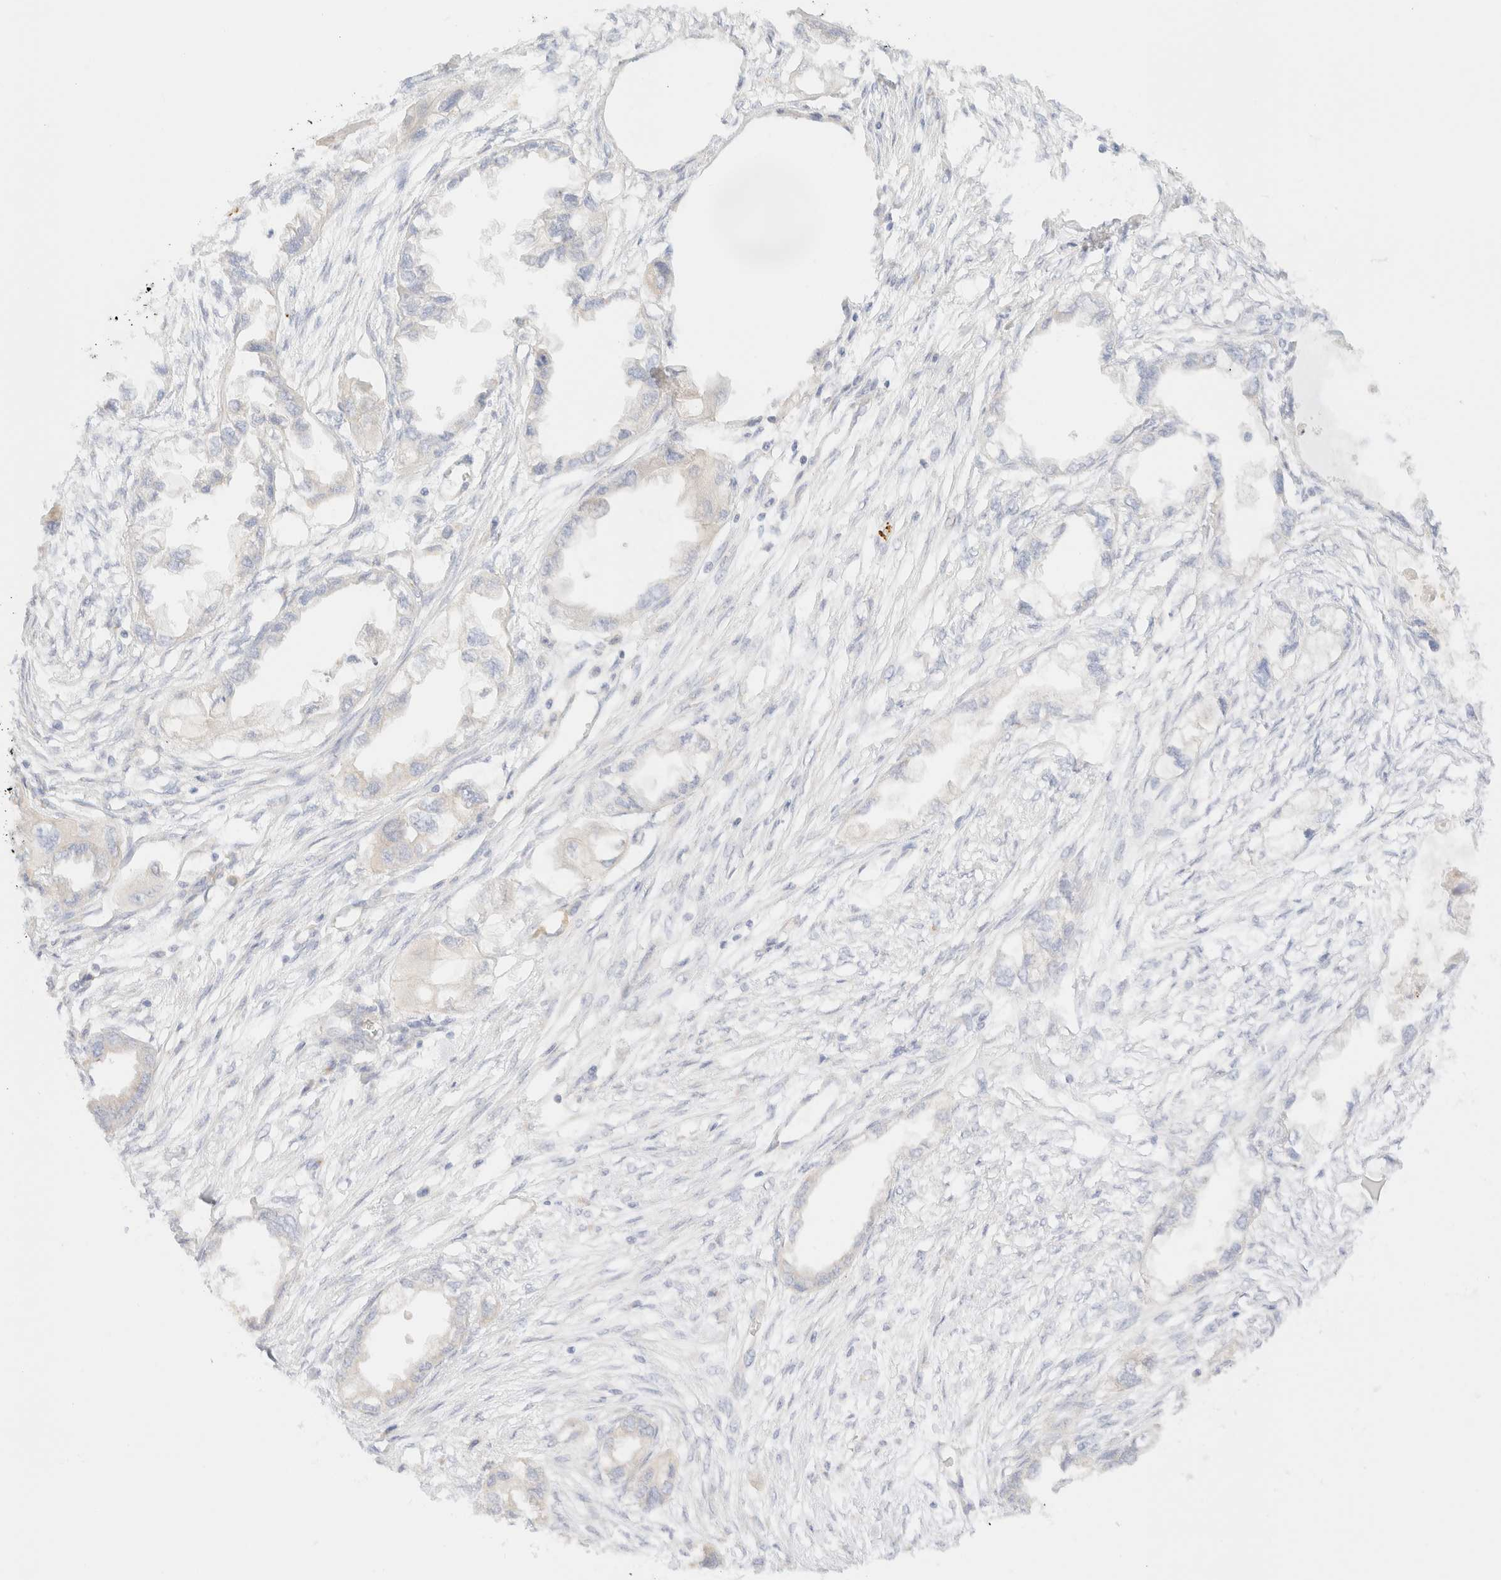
{"staining": {"intensity": "negative", "quantity": "none", "location": "none"}, "tissue": "endometrial cancer", "cell_type": "Tumor cells", "image_type": "cancer", "snomed": [{"axis": "morphology", "description": "Adenocarcinoma, NOS"}, {"axis": "morphology", "description": "Adenocarcinoma, metastatic, NOS"}, {"axis": "topography", "description": "Adipose tissue"}, {"axis": "topography", "description": "Endometrium"}], "caption": "Immunohistochemistry image of endometrial cancer stained for a protein (brown), which shows no positivity in tumor cells.", "gene": "MYO10", "patient": {"sex": "female", "age": 67}}